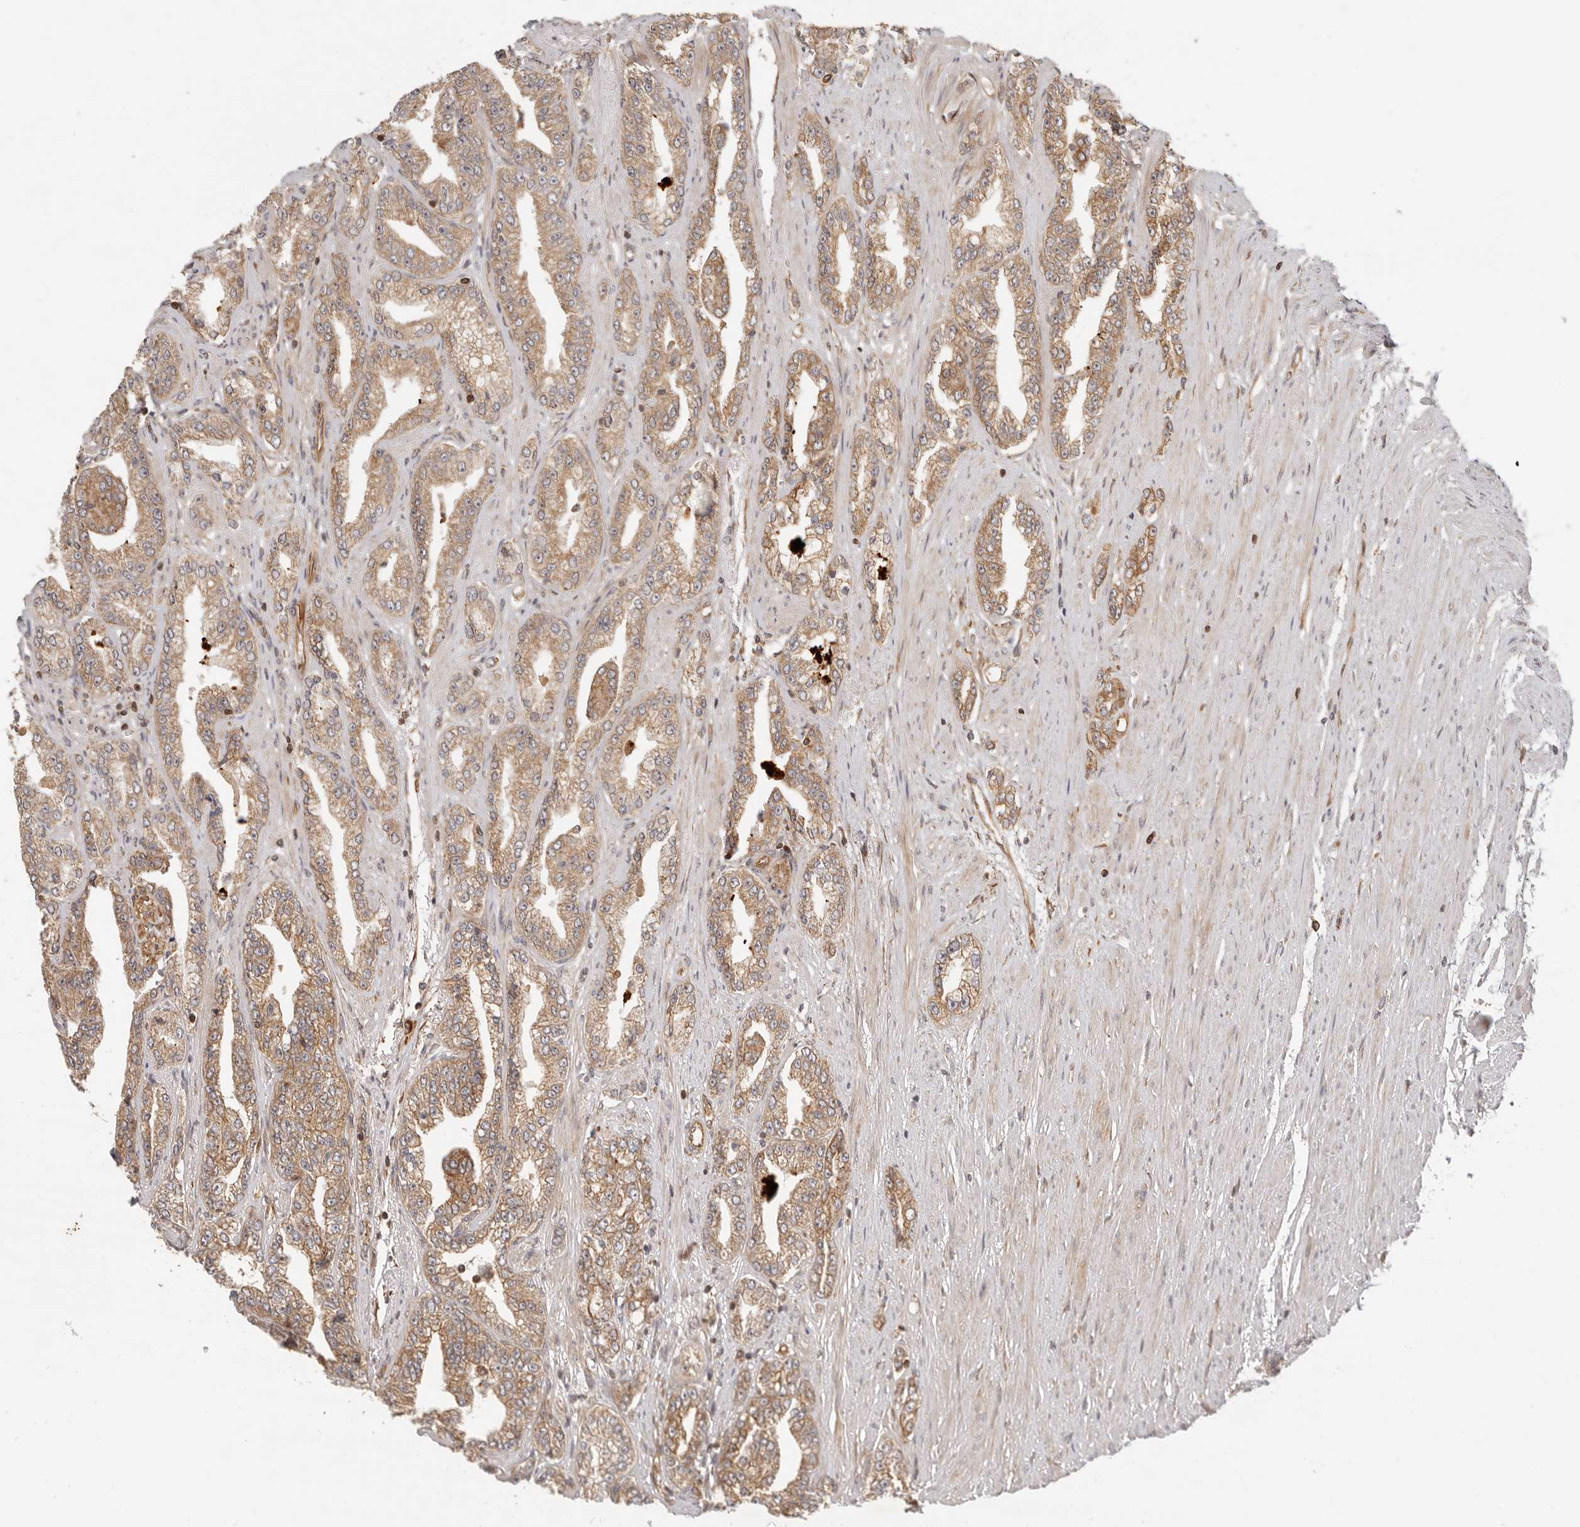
{"staining": {"intensity": "moderate", "quantity": ">75%", "location": "cytoplasmic/membranous"}, "tissue": "prostate cancer", "cell_type": "Tumor cells", "image_type": "cancer", "snomed": [{"axis": "morphology", "description": "Adenocarcinoma, High grade"}, {"axis": "topography", "description": "Prostate"}], "caption": "A photomicrograph of human prostate adenocarcinoma (high-grade) stained for a protein shows moderate cytoplasmic/membranous brown staining in tumor cells.", "gene": "UFSP1", "patient": {"sex": "male", "age": 71}}